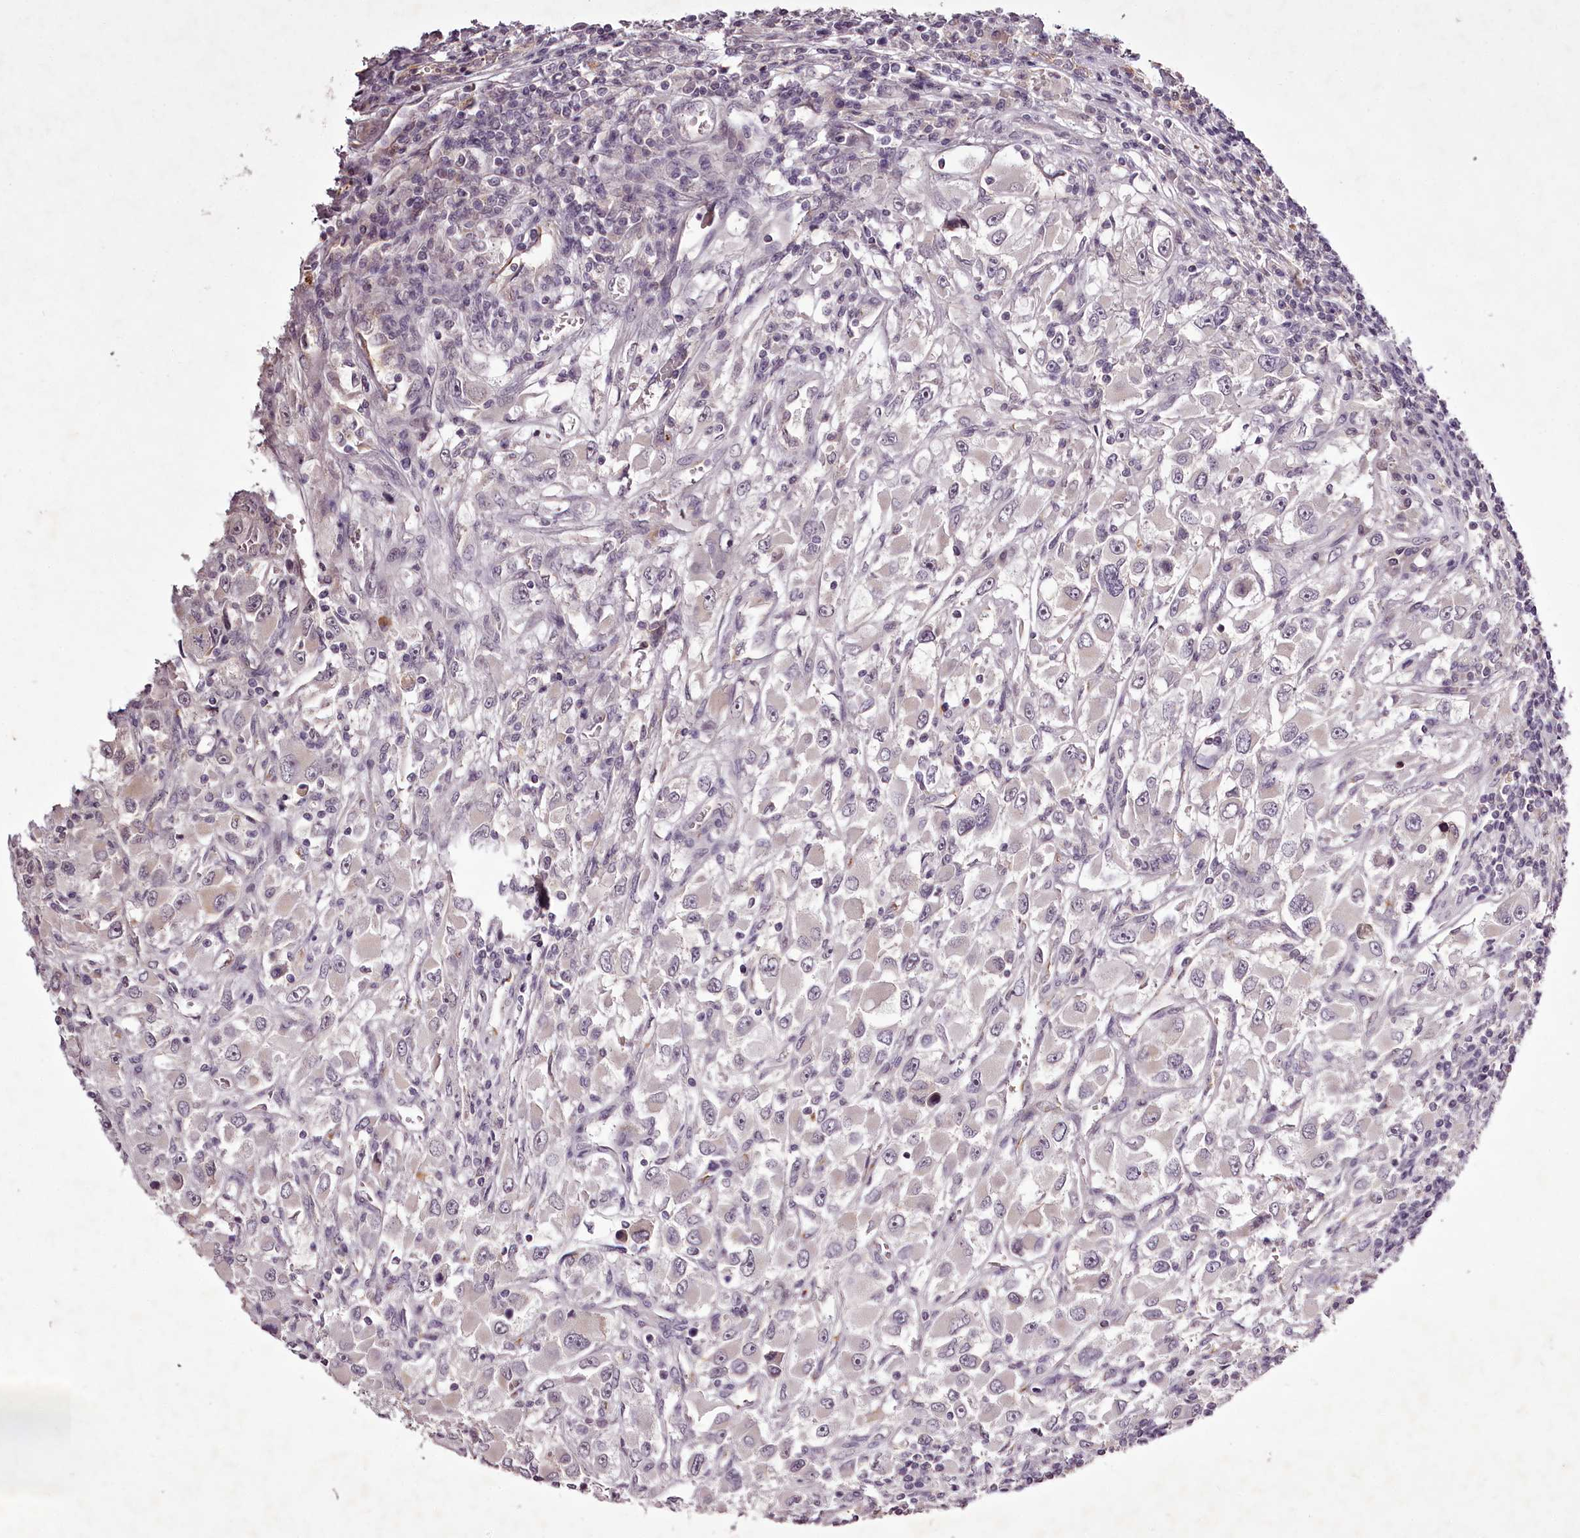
{"staining": {"intensity": "negative", "quantity": "none", "location": "none"}, "tissue": "renal cancer", "cell_type": "Tumor cells", "image_type": "cancer", "snomed": [{"axis": "morphology", "description": "Adenocarcinoma, NOS"}, {"axis": "topography", "description": "Kidney"}], "caption": "Immunohistochemistry (IHC) micrograph of neoplastic tissue: human renal adenocarcinoma stained with DAB demonstrates no significant protein staining in tumor cells. (DAB immunohistochemistry with hematoxylin counter stain).", "gene": "RBMXL2", "patient": {"sex": "female", "age": 52}}